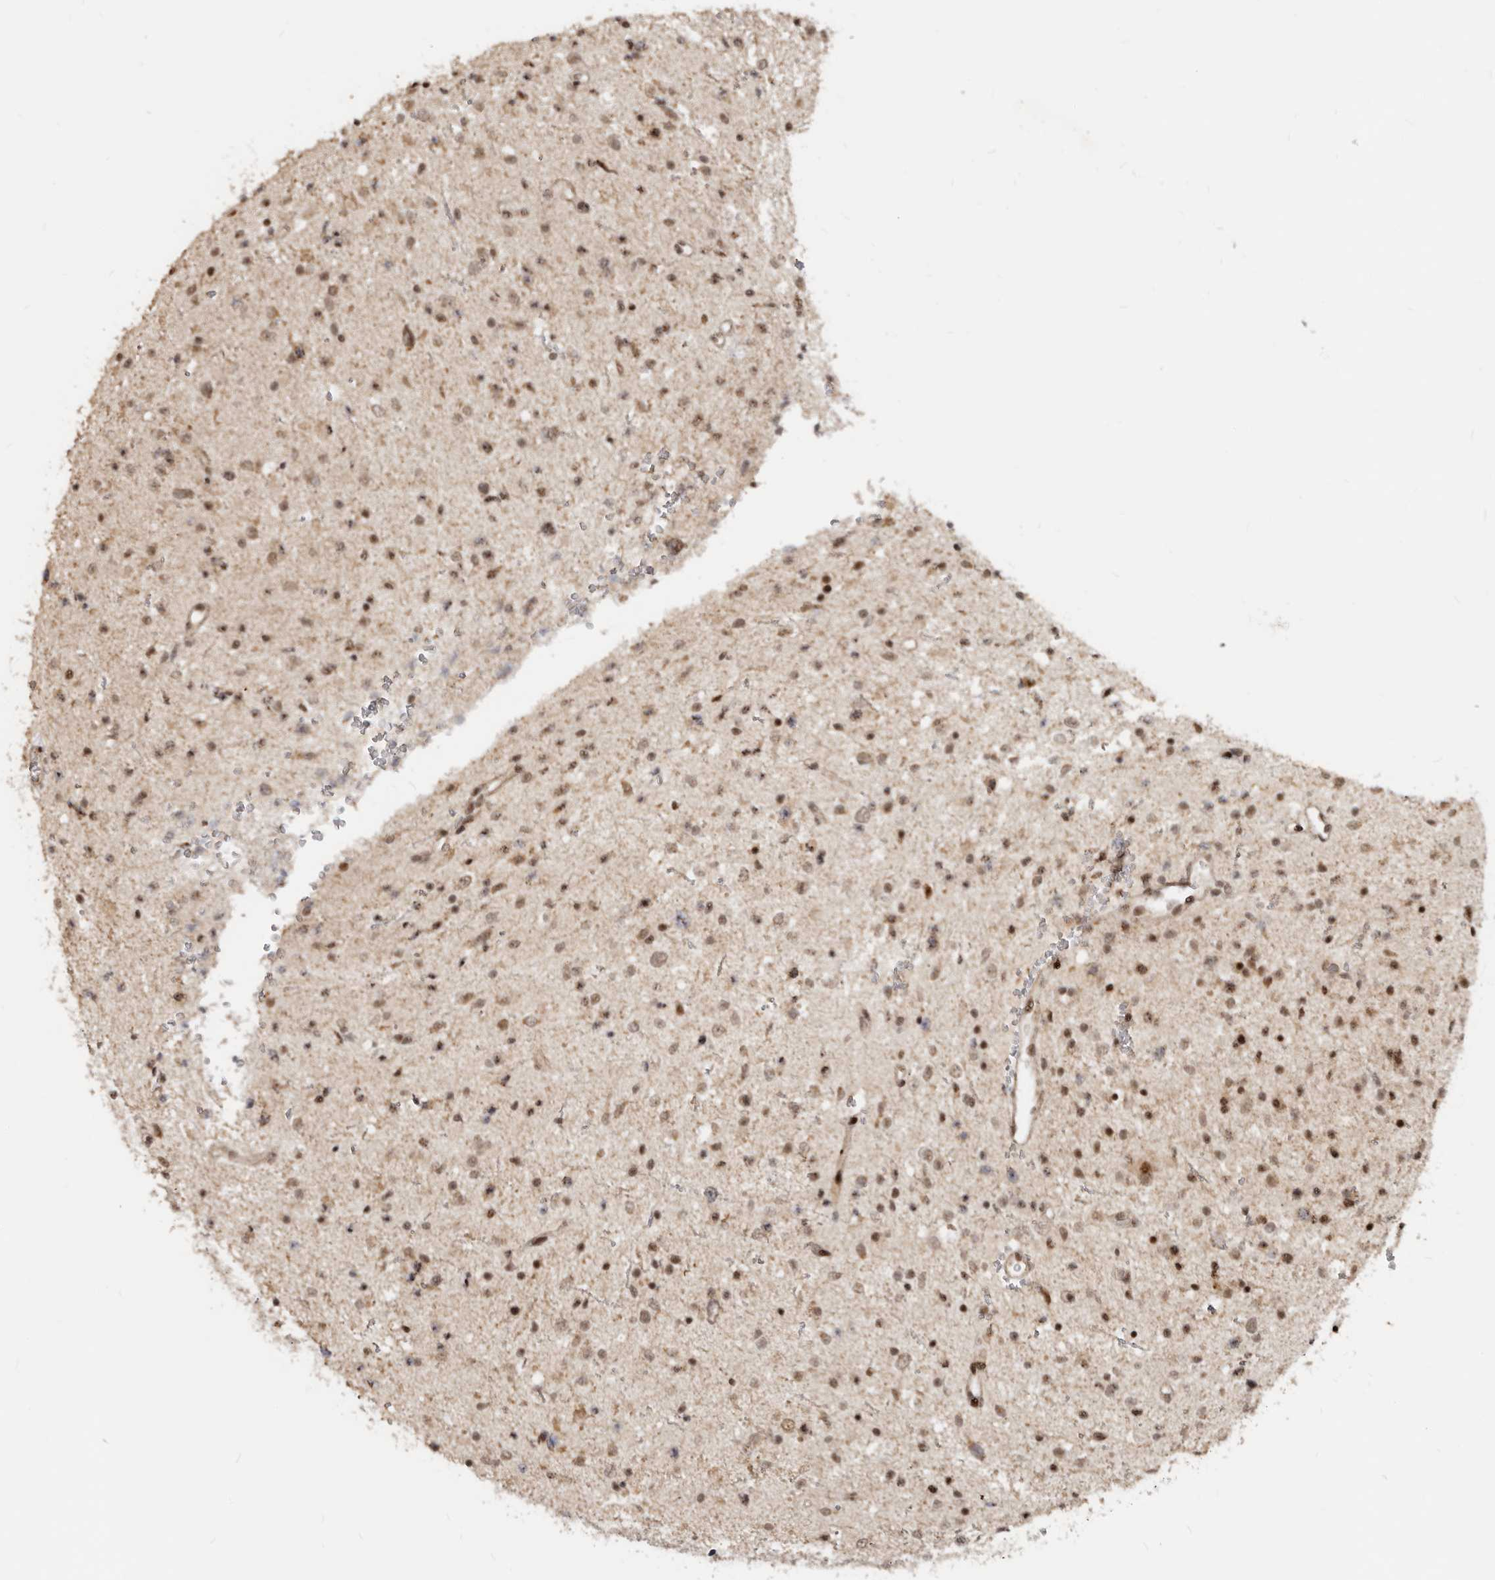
{"staining": {"intensity": "moderate", "quantity": ">75%", "location": "nuclear"}, "tissue": "glioma", "cell_type": "Tumor cells", "image_type": "cancer", "snomed": [{"axis": "morphology", "description": "Glioma, malignant, Low grade"}, {"axis": "topography", "description": "Brain"}], "caption": "Malignant low-grade glioma stained with a protein marker demonstrates moderate staining in tumor cells.", "gene": "GPBP1L1", "patient": {"sex": "female", "age": 37}}